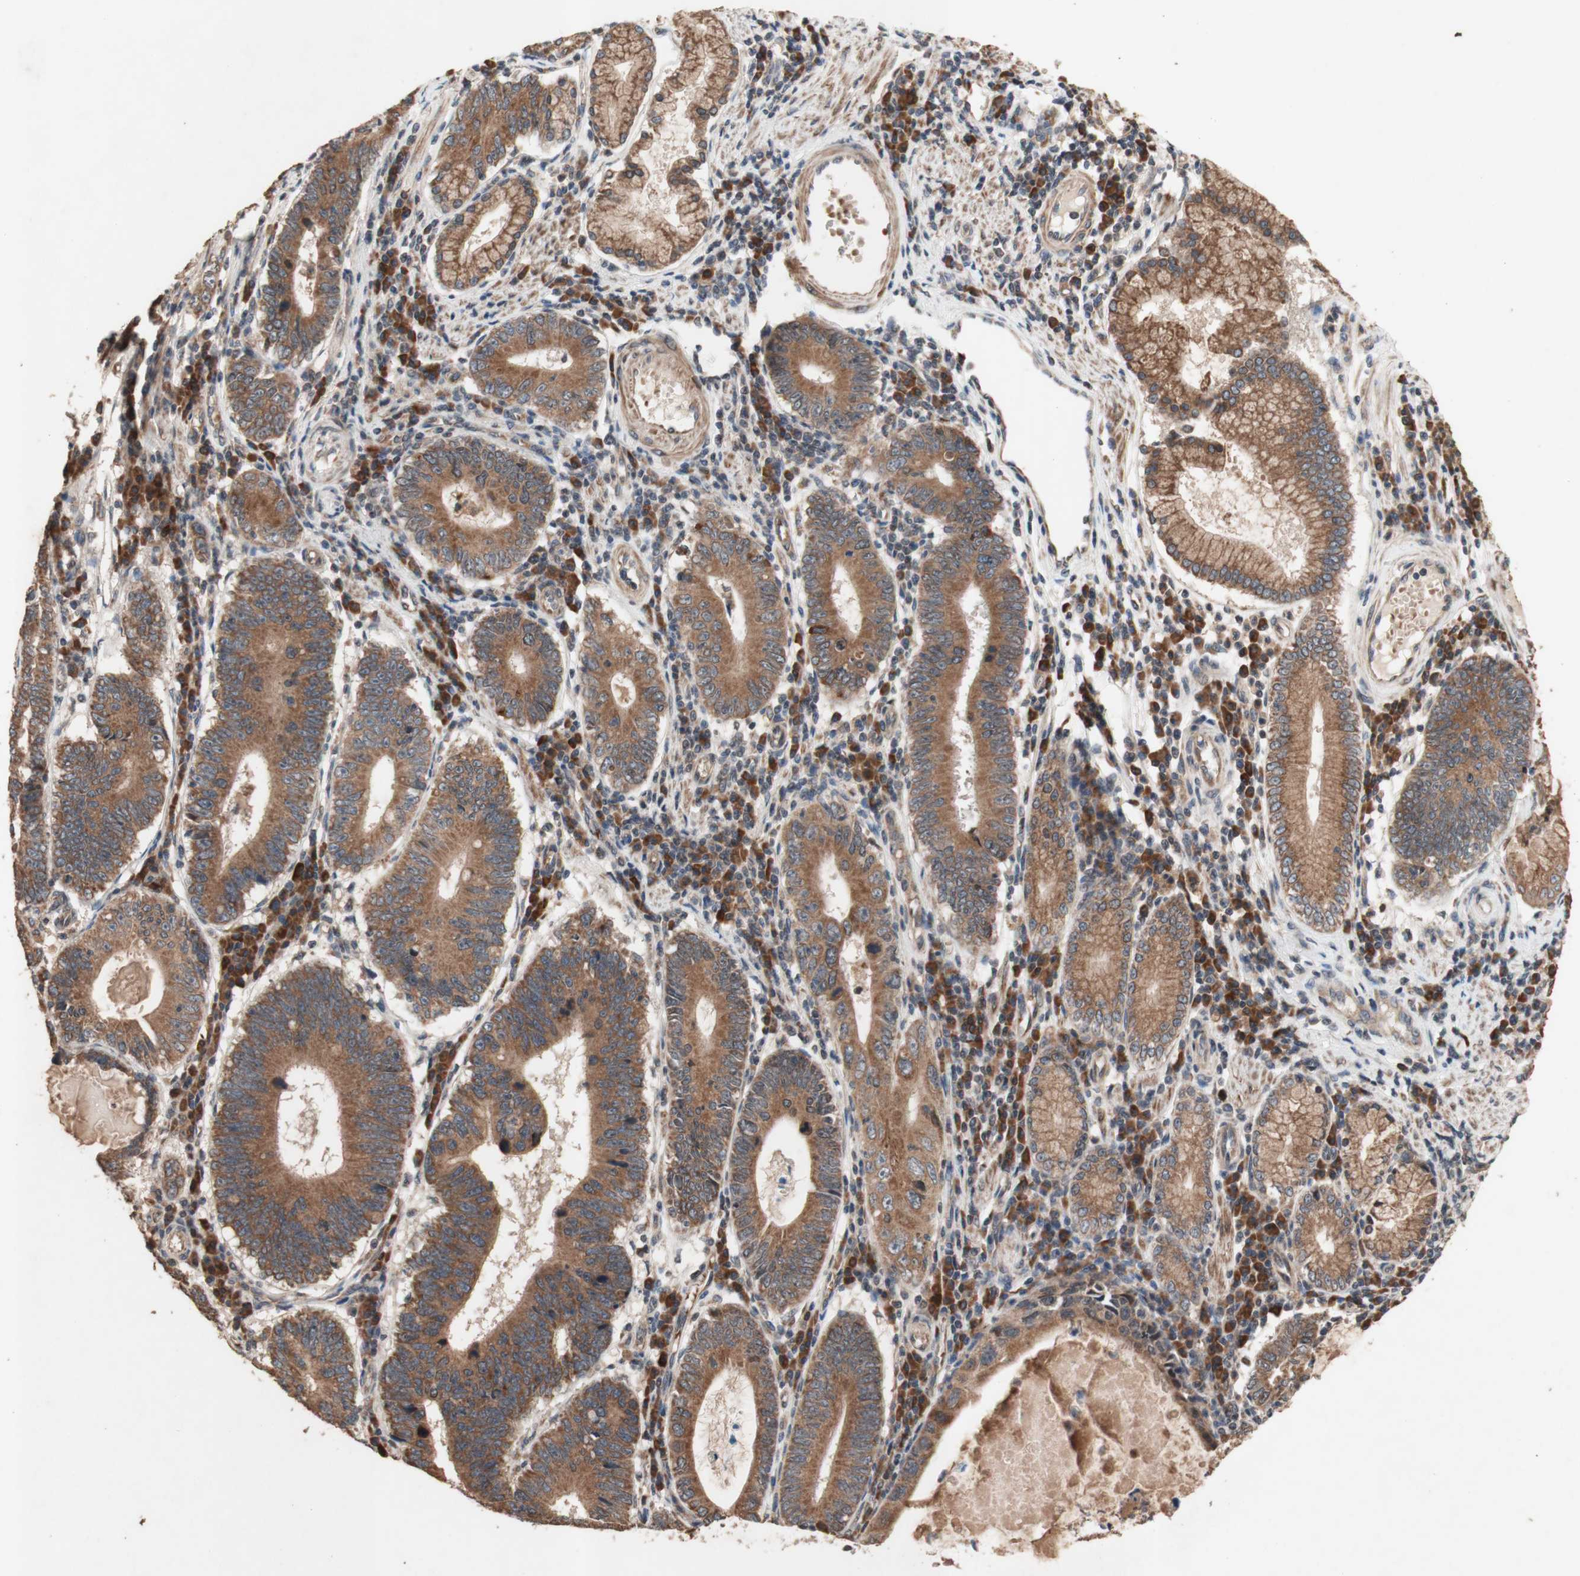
{"staining": {"intensity": "moderate", "quantity": ">75%", "location": "cytoplasmic/membranous"}, "tissue": "stomach cancer", "cell_type": "Tumor cells", "image_type": "cancer", "snomed": [{"axis": "morphology", "description": "Adenocarcinoma, NOS"}, {"axis": "topography", "description": "Stomach"}], "caption": "Immunohistochemistry (DAB (3,3'-diaminobenzidine)) staining of adenocarcinoma (stomach) reveals moderate cytoplasmic/membranous protein expression in about >75% of tumor cells.", "gene": "DDOST", "patient": {"sex": "male", "age": 59}}